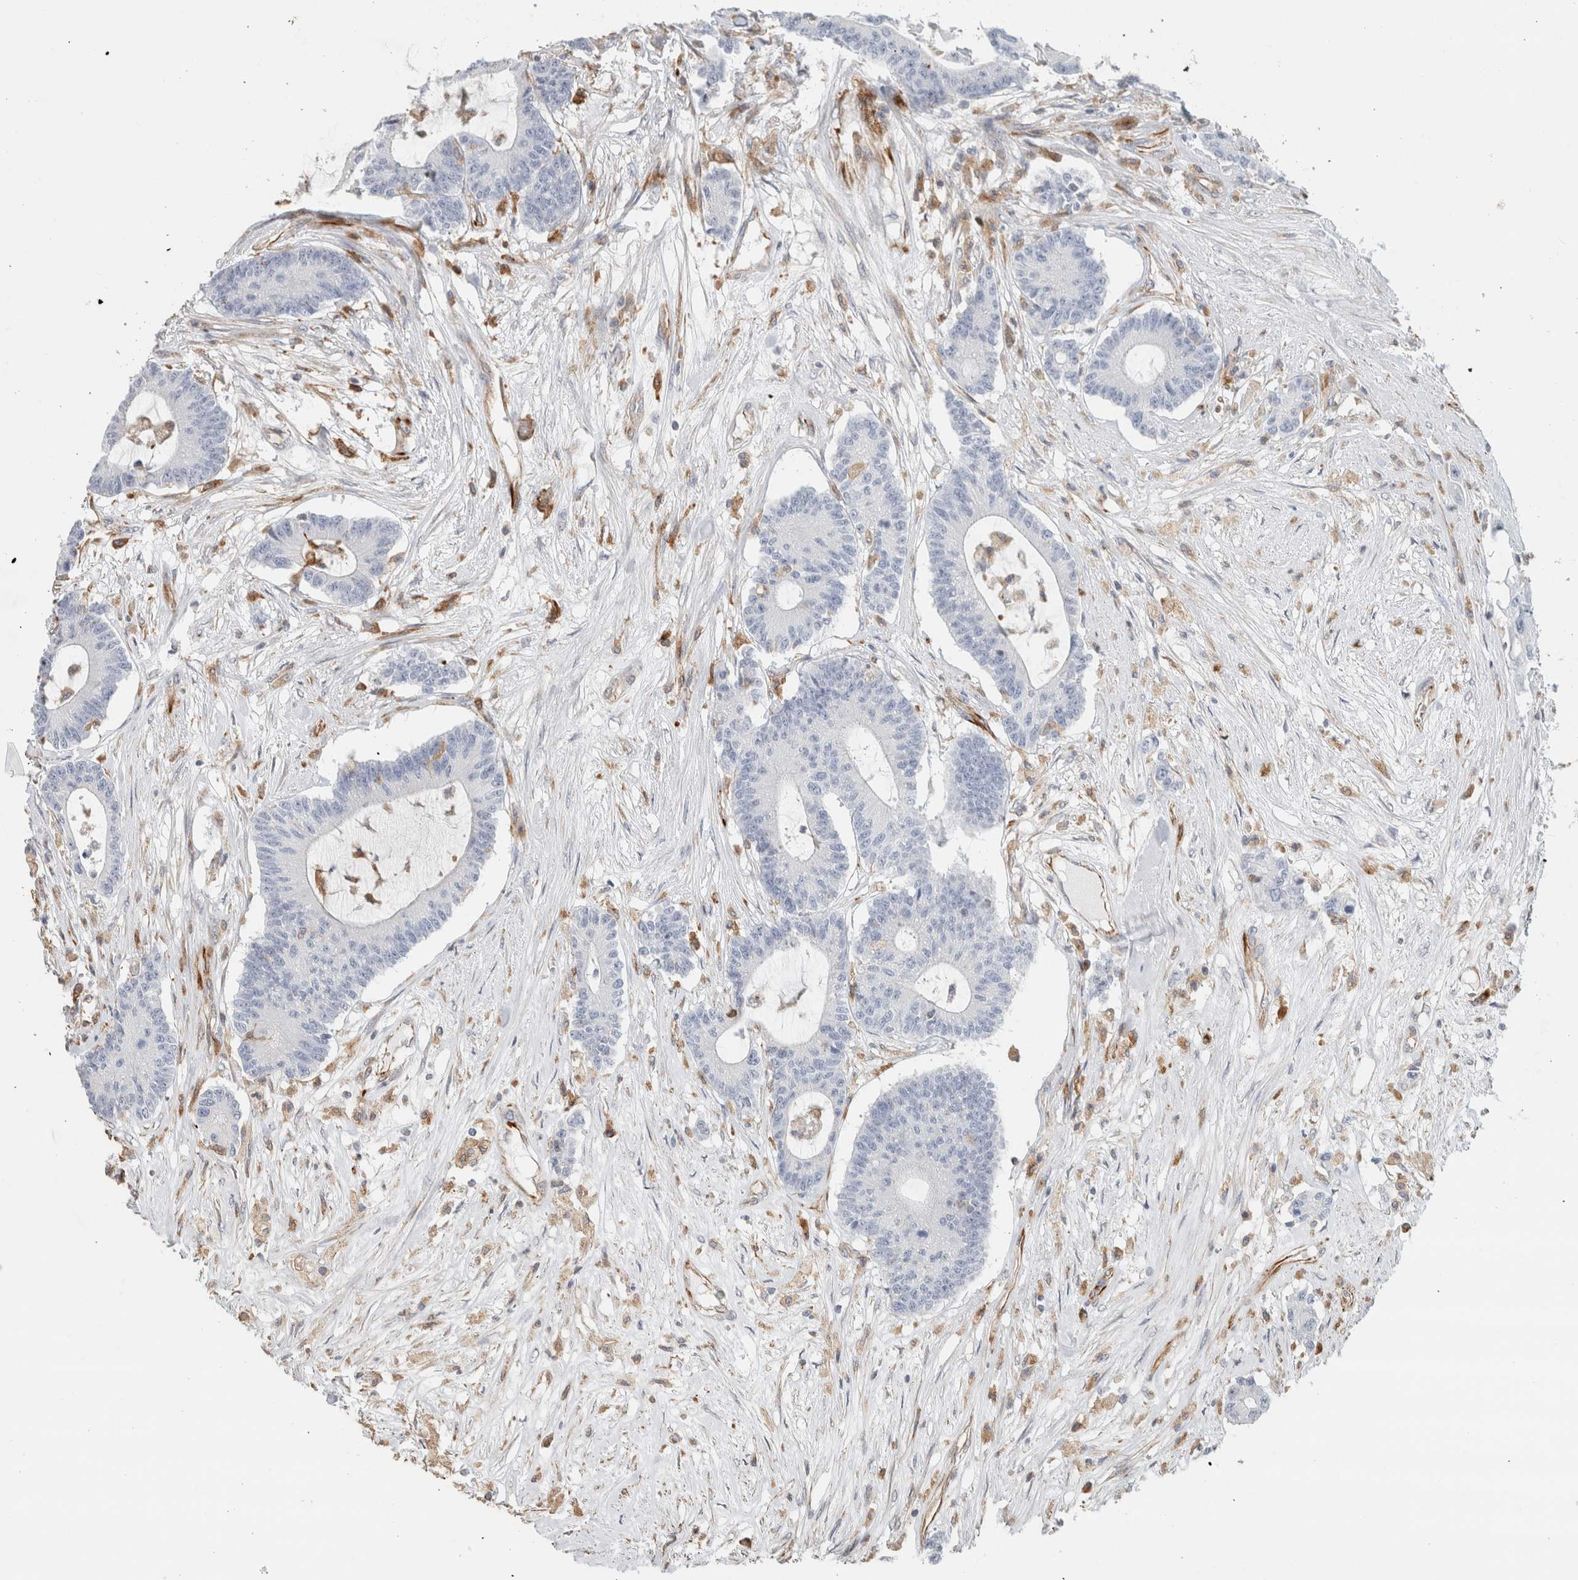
{"staining": {"intensity": "negative", "quantity": "none", "location": "none"}, "tissue": "colorectal cancer", "cell_type": "Tumor cells", "image_type": "cancer", "snomed": [{"axis": "morphology", "description": "Adenocarcinoma, NOS"}, {"axis": "topography", "description": "Colon"}], "caption": "A high-resolution image shows immunohistochemistry (IHC) staining of colorectal cancer, which displays no significant positivity in tumor cells.", "gene": "LY86", "patient": {"sex": "female", "age": 84}}